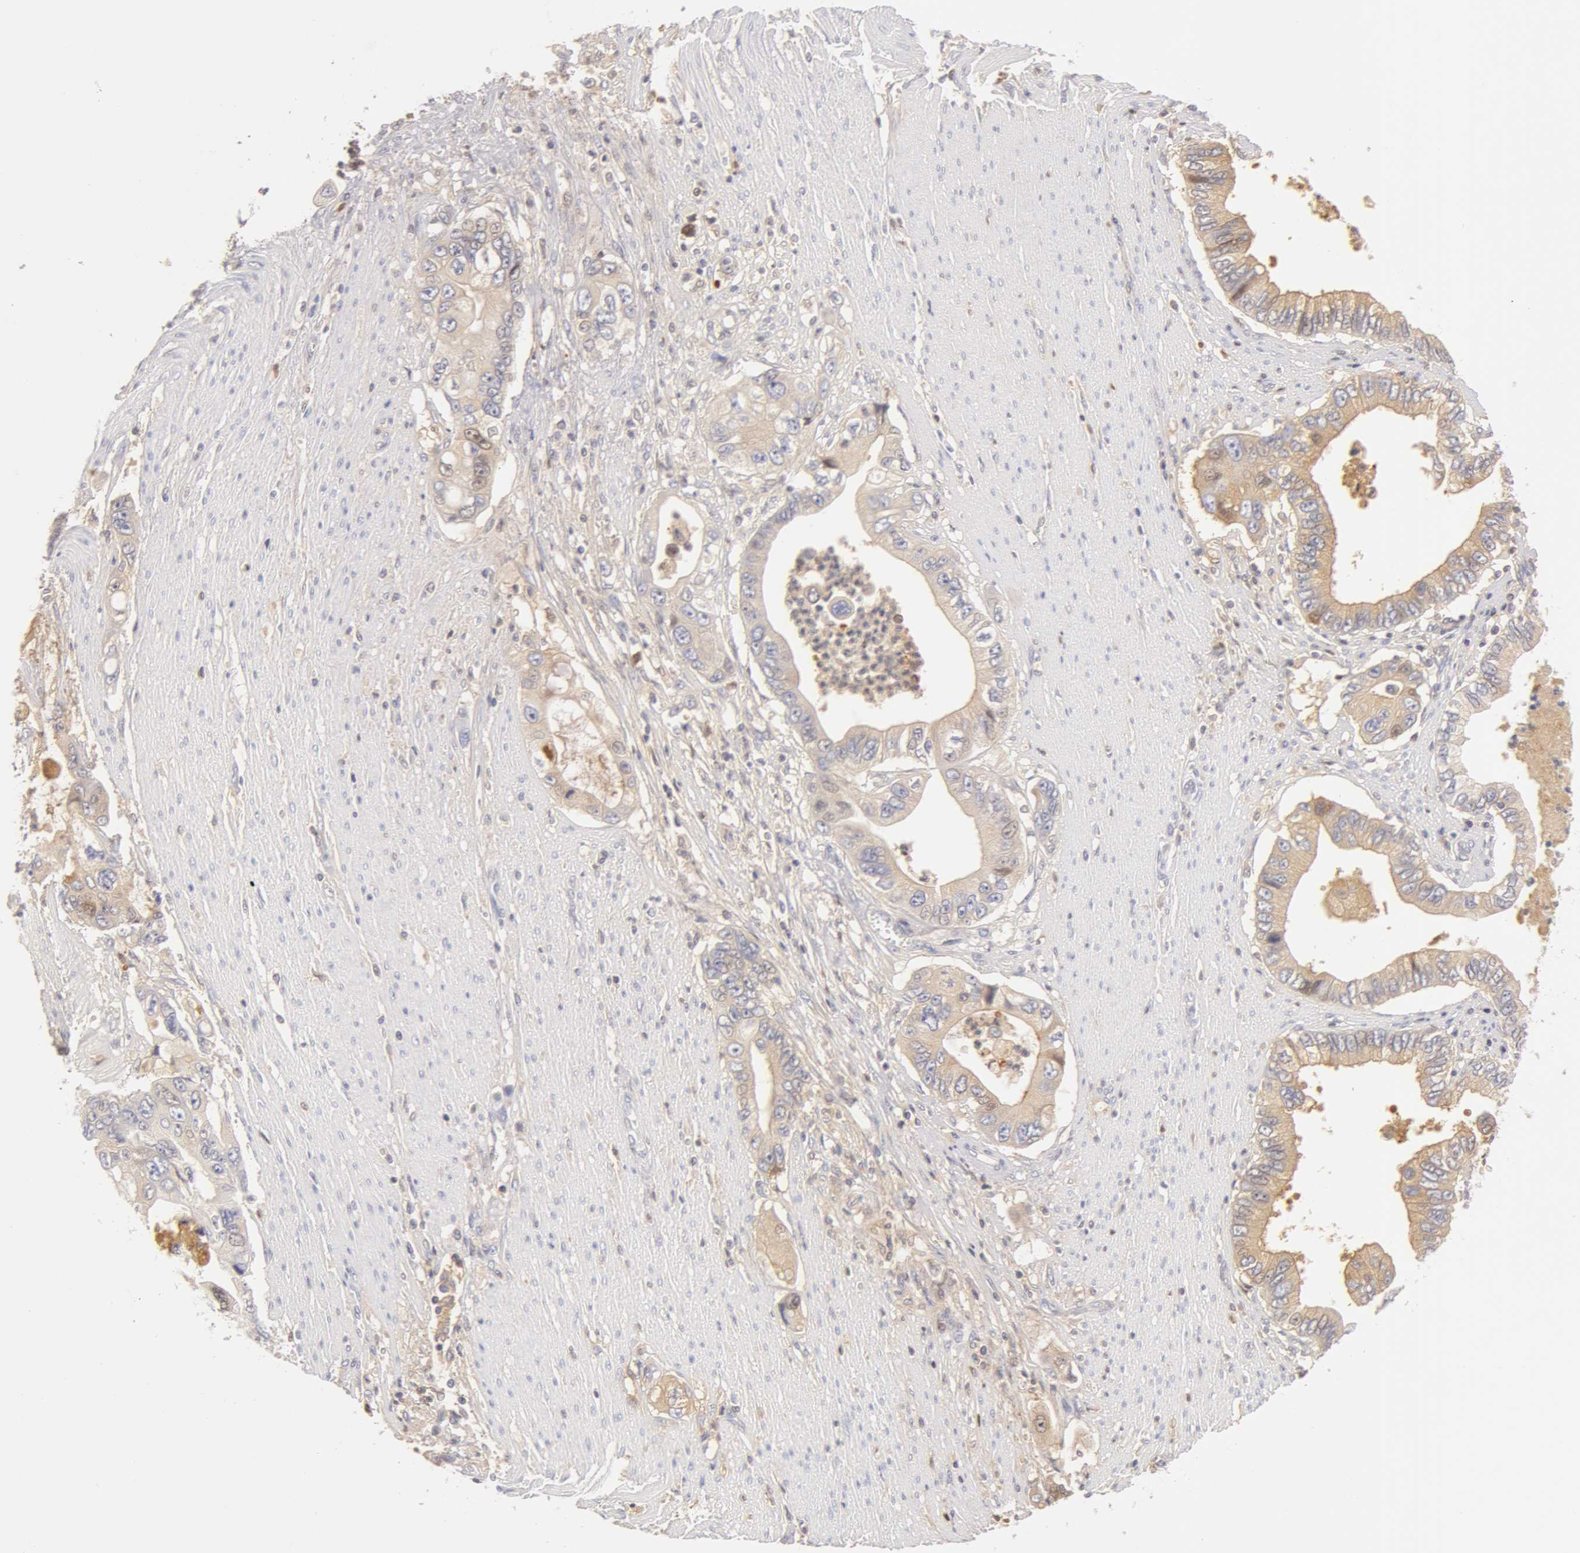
{"staining": {"intensity": "negative", "quantity": "none", "location": "none"}, "tissue": "pancreatic cancer", "cell_type": "Tumor cells", "image_type": "cancer", "snomed": [{"axis": "morphology", "description": "Adenocarcinoma, NOS"}, {"axis": "topography", "description": "Pancreas"}, {"axis": "topography", "description": "Stomach, upper"}], "caption": "An image of human adenocarcinoma (pancreatic) is negative for staining in tumor cells.", "gene": "AHSG", "patient": {"sex": "male", "age": 77}}